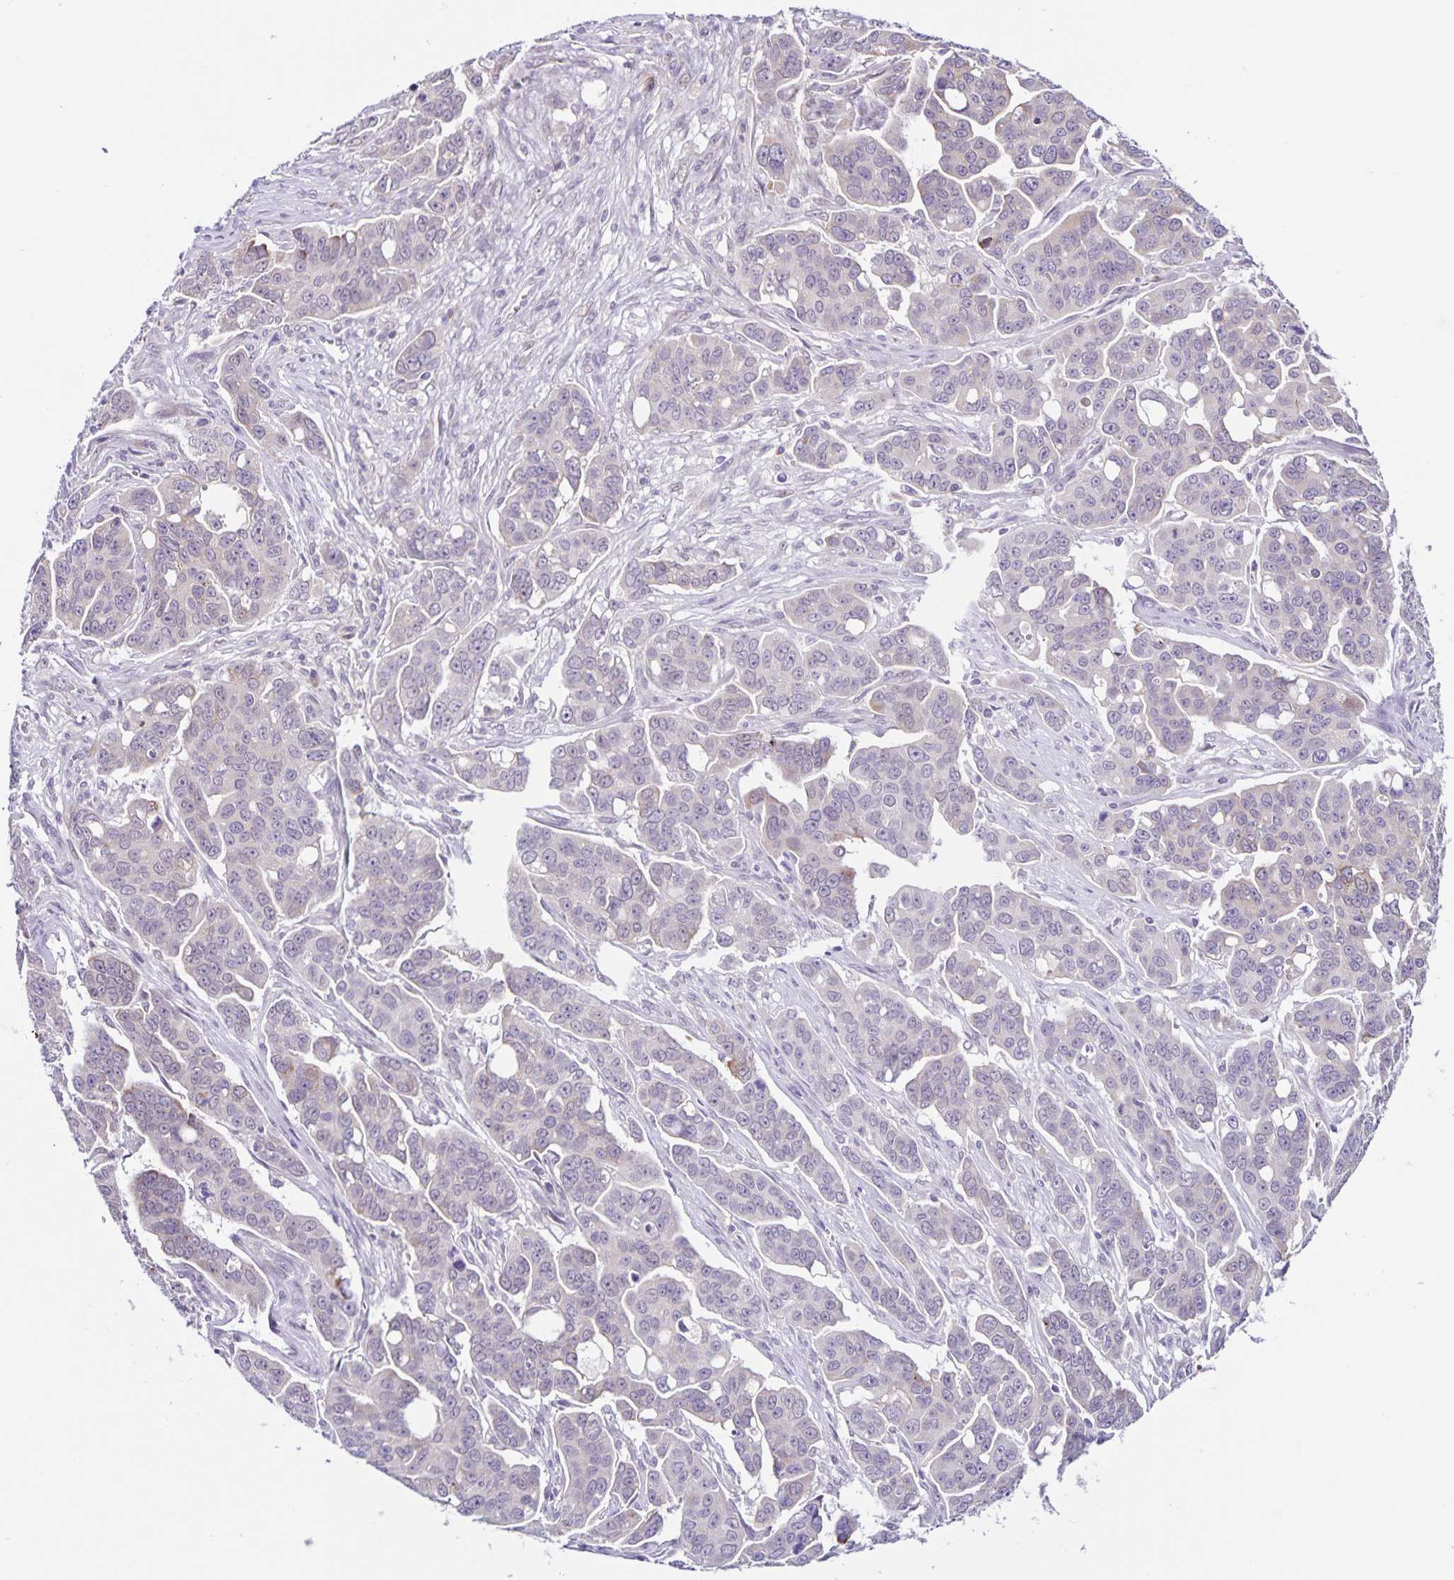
{"staining": {"intensity": "moderate", "quantity": "<25%", "location": "cytoplasmic/membranous"}, "tissue": "ovarian cancer", "cell_type": "Tumor cells", "image_type": "cancer", "snomed": [{"axis": "morphology", "description": "Carcinoma, endometroid"}, {"axis": "topography", "description": "Ovary"}], "caption": "Ovarian cancer (endometroid carcinoma) stained with DAB (3,3'-diaminobenzidine) immunohistochemistry exhibits low levels of moderate cytoplasmic/membranous expression in approximately <25% of tumor cells.", "gene": "STPG4", "patient": {"sex": "female", "age": 78}}